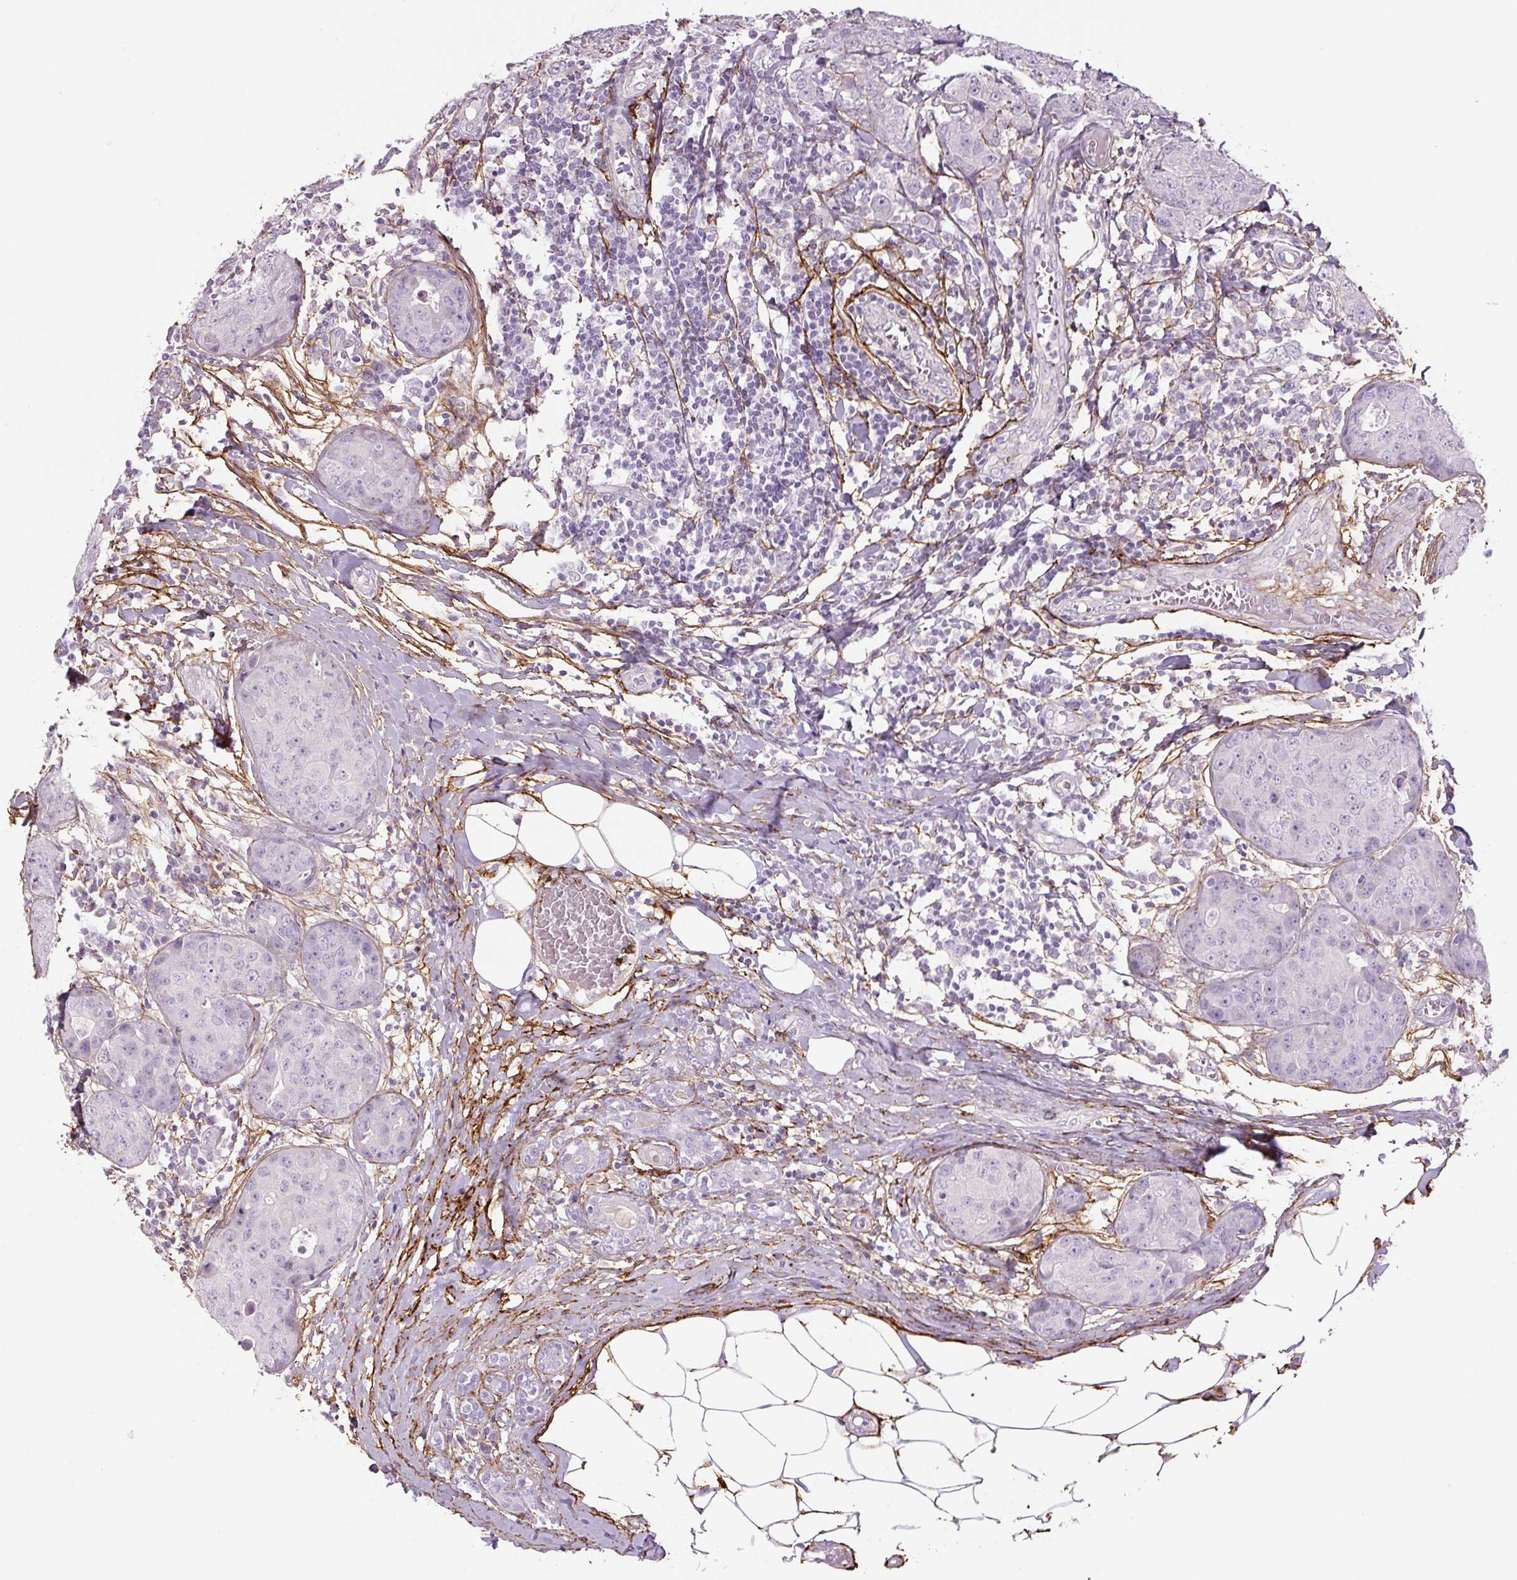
{"staining": {"intensity": "negative", "quantity": "none", "location": "none"}, "tissue": "breast cancer", "cell_type": "Tumor cells", "image_type": "cancer", "snomed": [{"axis": "morphology", "description": "Duct carcinoma"}, {"axis": "topography", "description": "Breast"}], "caption": "High magnification brightfield microscopy of breast intraductal carcinoma stained with DAB (brown) and counterstained with hematoxylin (blue): tumor cells show no significant staining.", "gene": "FBN1", "patient": {"sex": "female", "age": 43}}